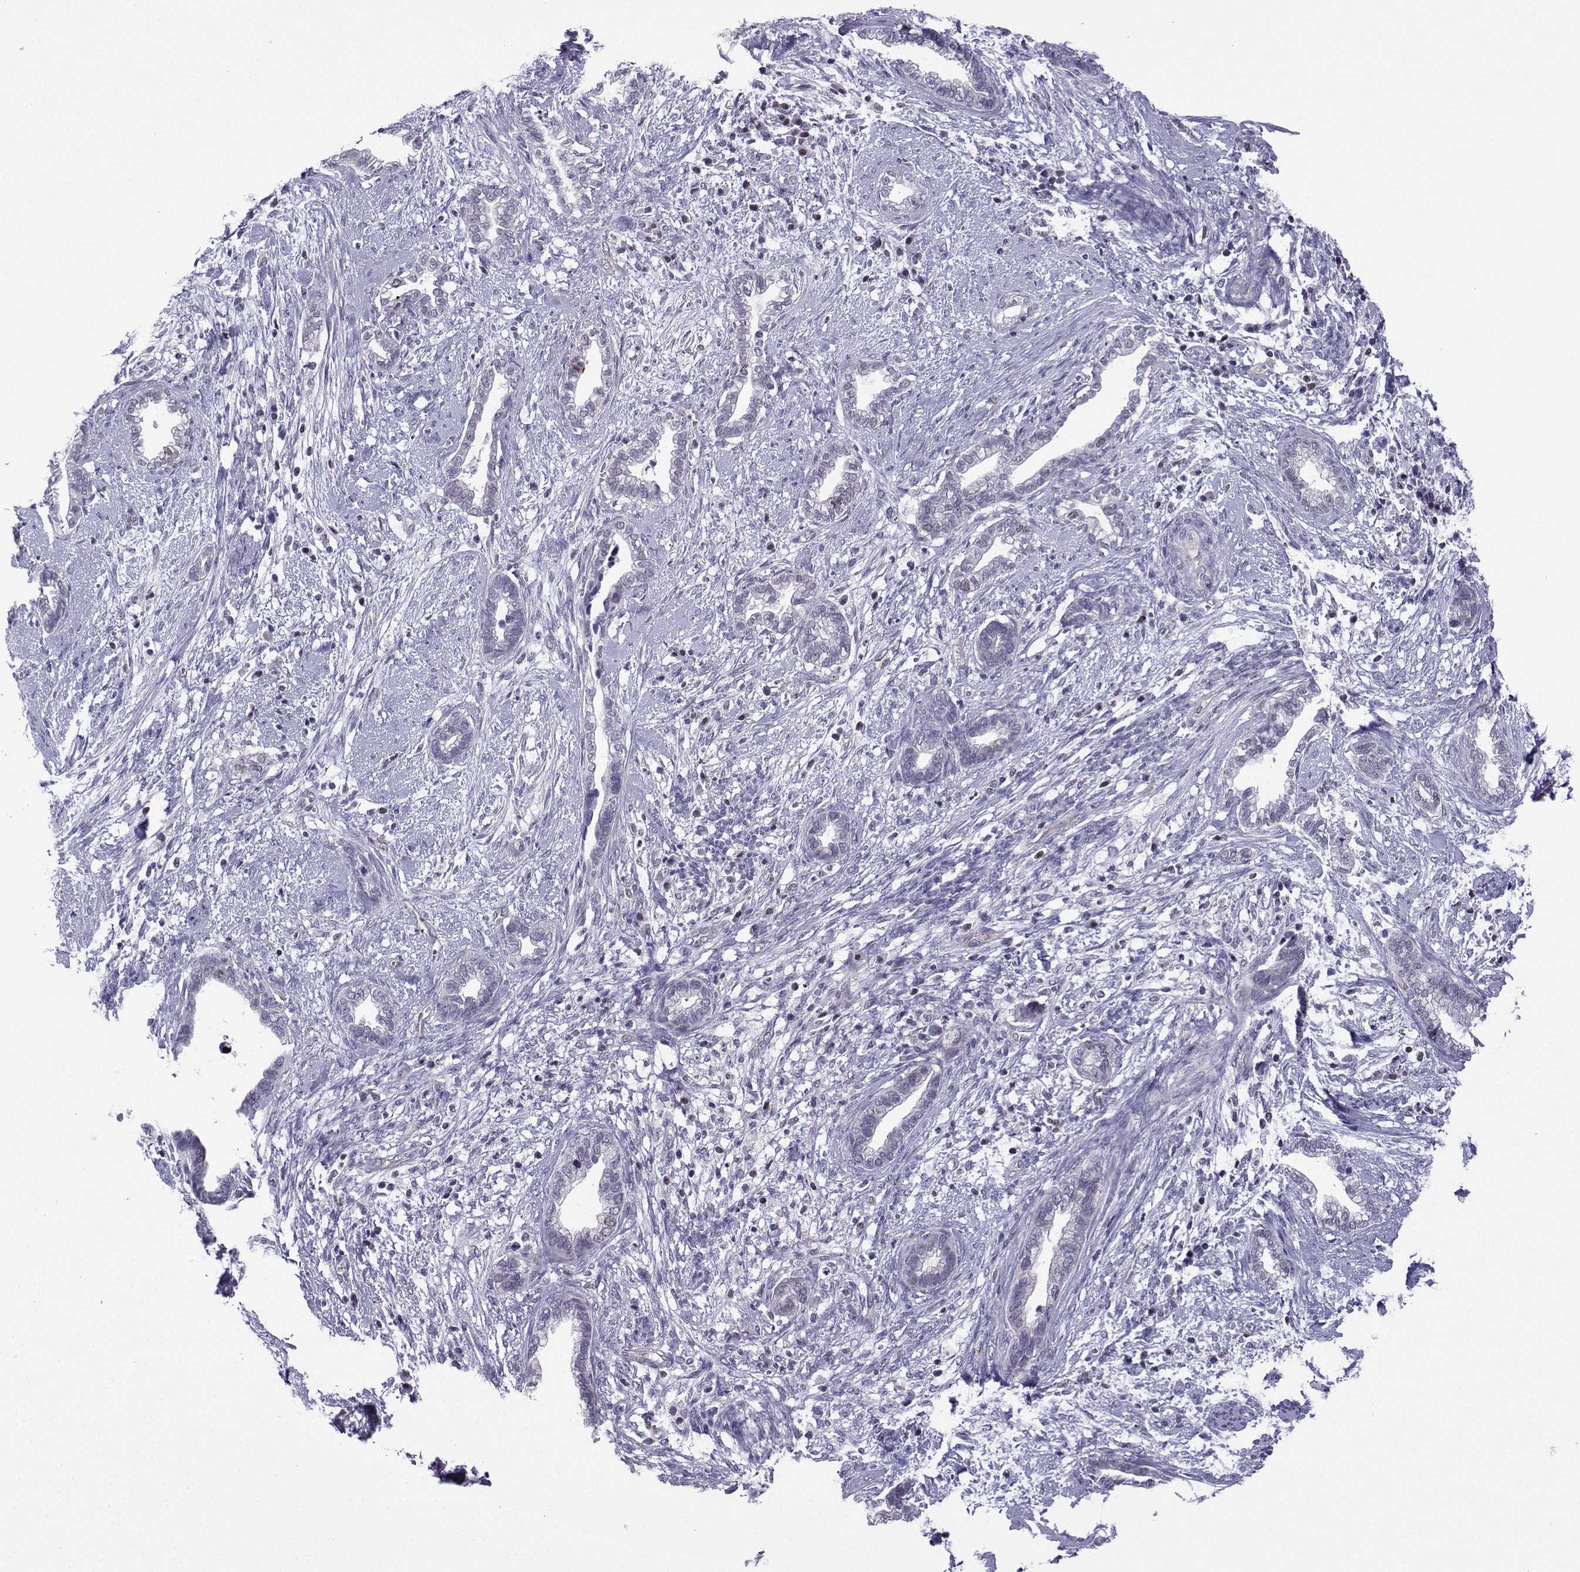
{"staining": {"intensity": "negative", "quantity": "none", "location": "none"}, "tissue": "cervical cancer", "cell_type": "Tumor cells", "image_type": "cancer", "snomed": [{"axis": "morphology", "description": "Adenocarcinoma, NOS"}, {"axis": "topography", "description": "Cervix"}], "caption": "IHC image of adenocarcinoma (cervical) stained for a protein (brown), which exhibits no positivity in tumor cells.", "gene": "INCENP", "patient": {"sex": "female", "age": 62}}